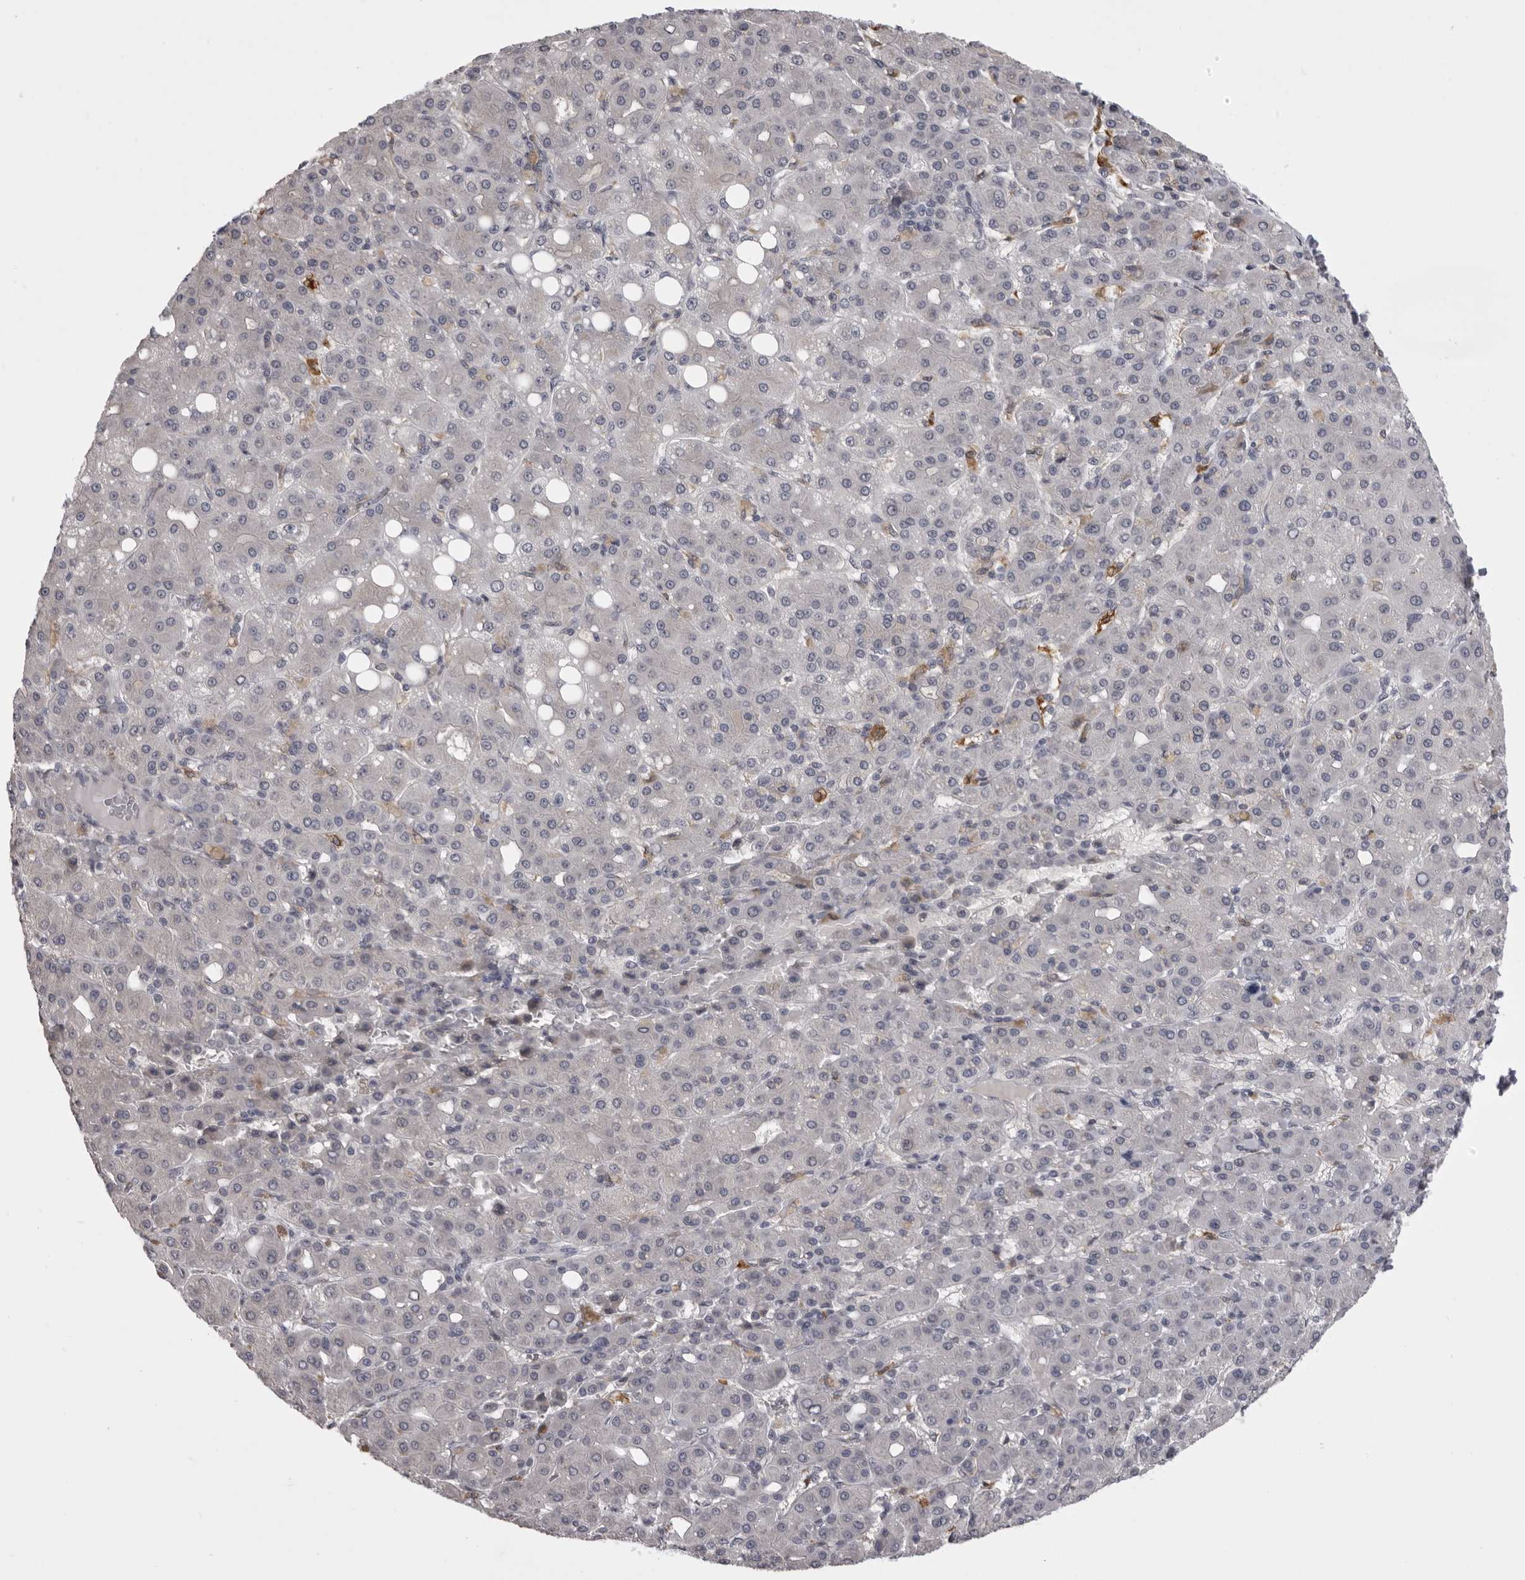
{"staining": {"intensity": "negative", "quantity": "none", "location": "none"}, "tissue": "liver cancer", "cell_type": "Tumor cells", "image_type": "cancer", "snomed": [{"axis": "morphology", "description": "Carcinoma, Hepatocellular, NOS"}, {"axis": "topography", "description": "Liver"}], "caption": "Immunohistochemical staining of liver cancer (hepatocellular carcinoma) demonstrates no significant positivity in tumor cells. (Brightfield microscopy of DAB (3,3'-diaminobenzidine) immunohistochemistry (IHC) at high magnification).", "gene": "NCEH1", "patient": {"sex": "male", "age": 65}}